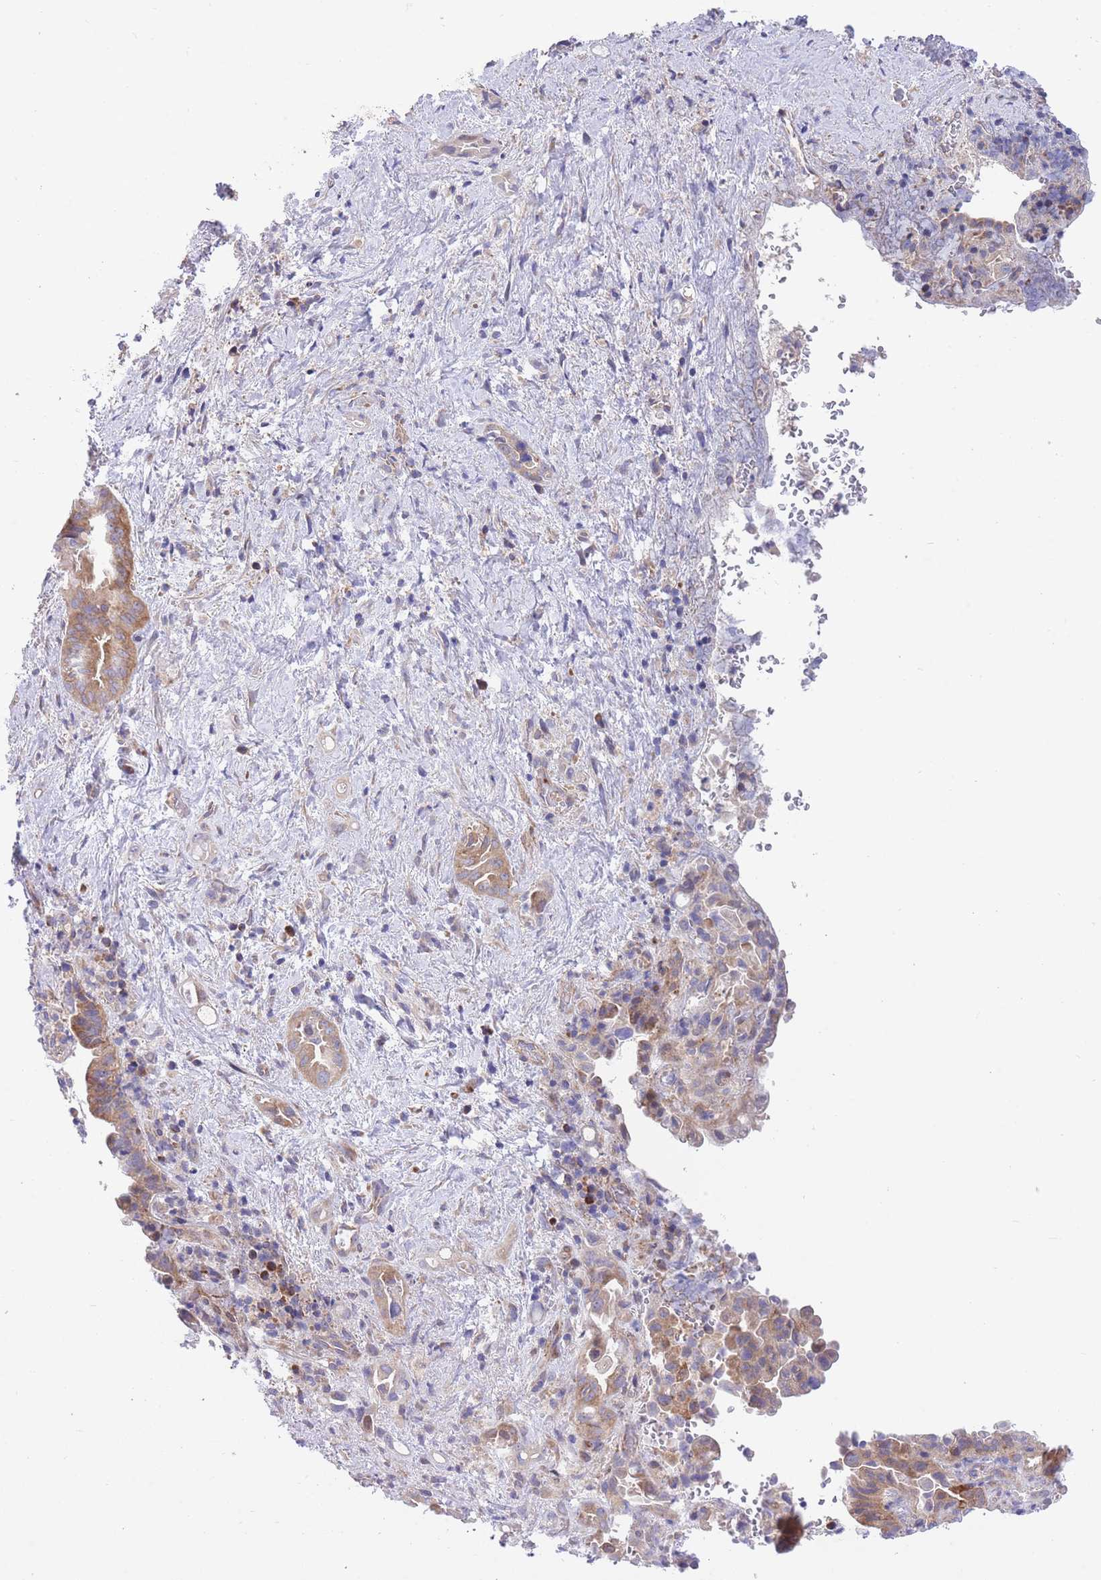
{"staining": {"intensity": "moderate", "quantity": ">75%", "location": "cytoplasmic/membranous"}, "tissue": "liver cancer", "cell_type": "Tumor cells", "image_type": "cancer", "snomed": [{"axis": "morphology", "description": "Cholangiocarcinoma"}, {"axis": "topography", "description": "Liver"}], "caption": "Human liver cancer (cholangiocarcinoma) stained with a protein marker displays moderate staining in tumor cells.", "gene": "CHAC1", "patient": {"sex": "female", "age": 68}}